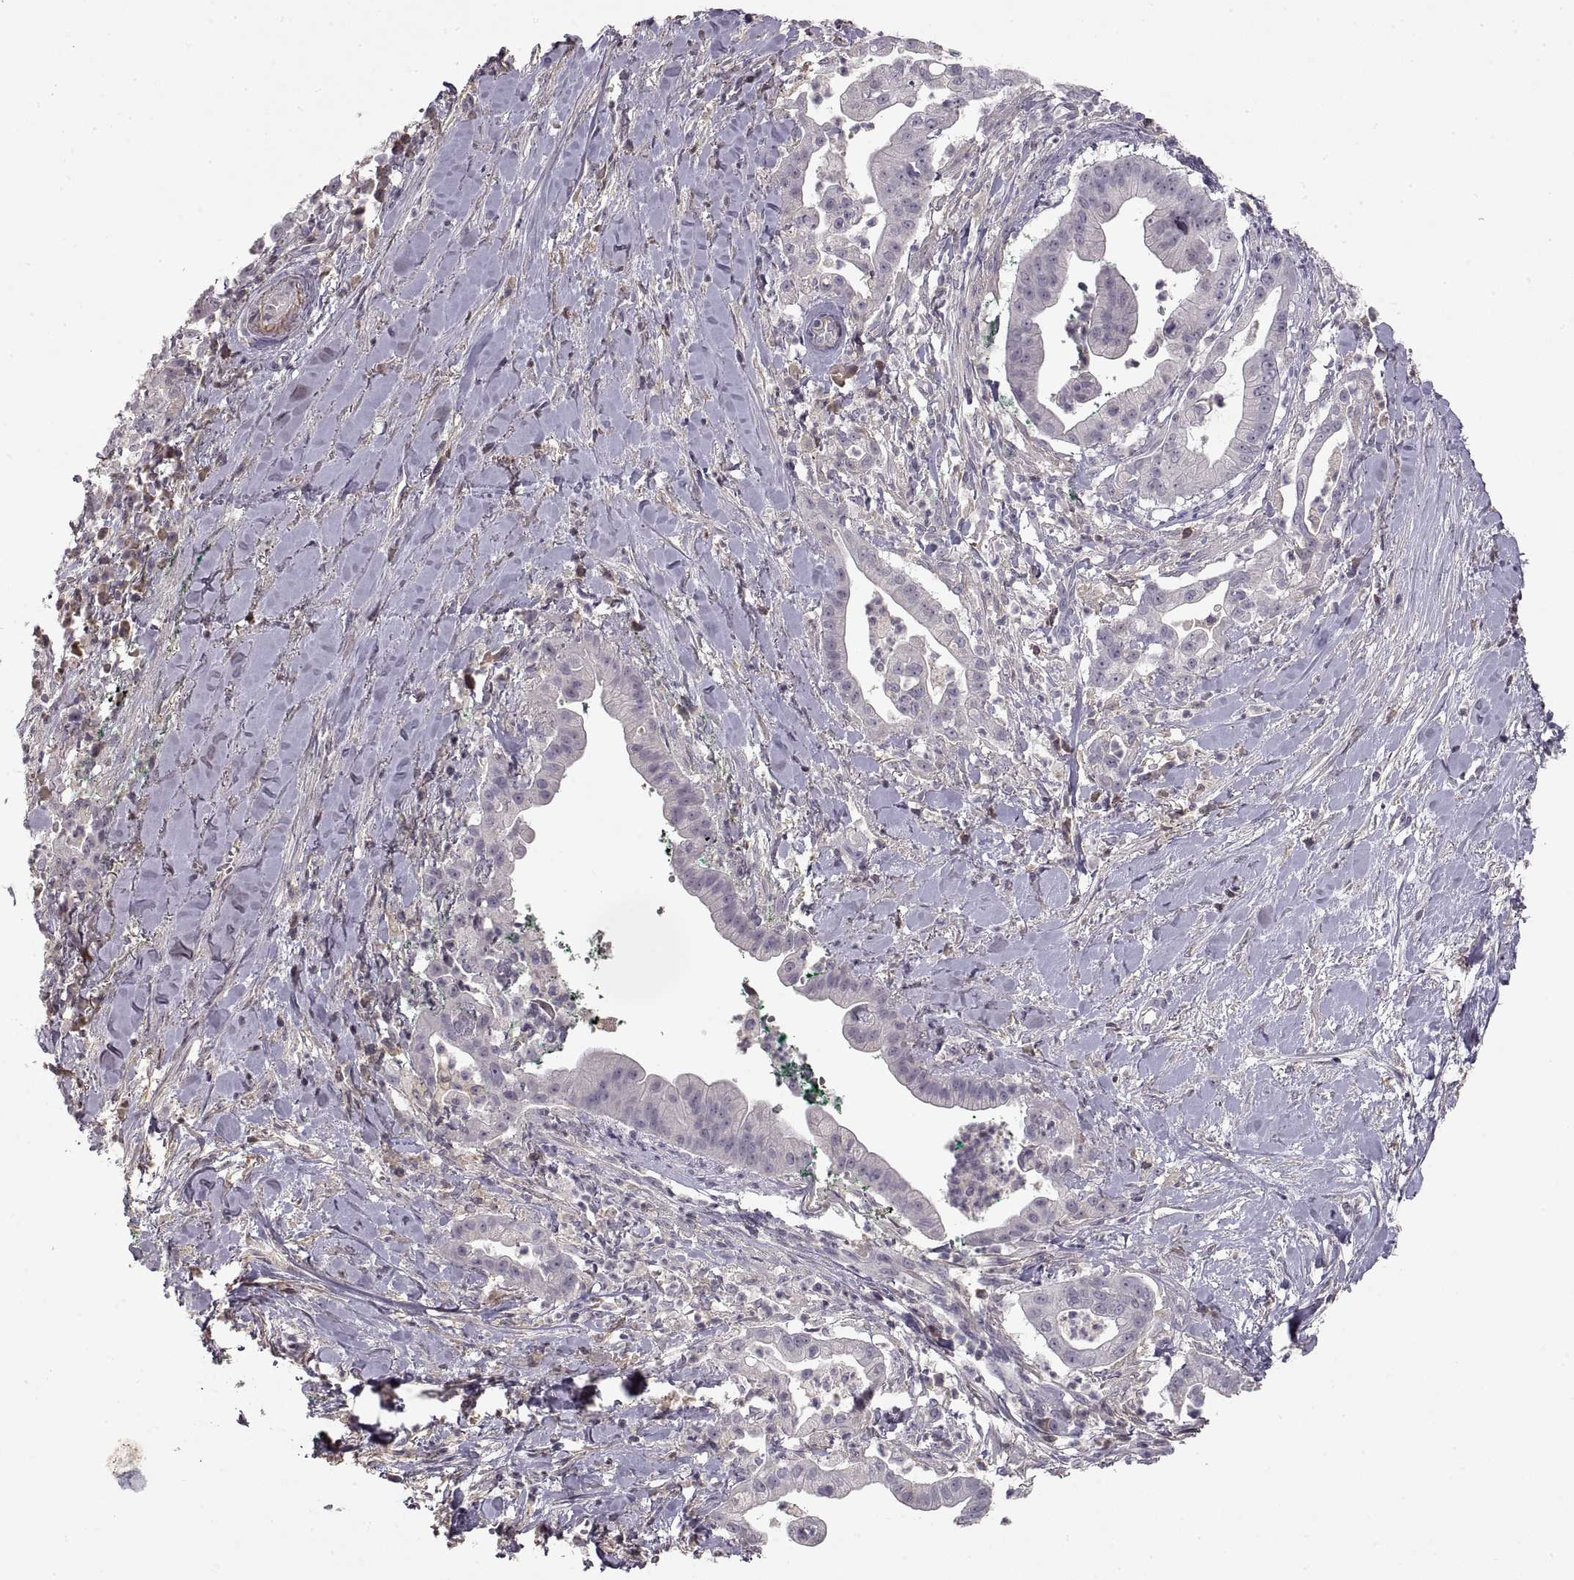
{"staining": {"intensity": "negative", "quantity": "none", "location": "none"}, "tissue": "pancreatic cancer", "cell_type": "Tumor cells", "image_type": "cancer", "snomed": [{"axis": "morphology", "description": "Normal tissue, NOS"}, {"axis": "morphology", "description": "Adenocarcinoma, NOS"}, {"axis": "topography", "description": "Lymph node"}, {"axis": "topography", "description": "Pancreas"}], "caption": "Tumor cells are negative for brown protein staining in pancreatic cancer.", "gene": "ADAM11", "patient": {"sex": "female", "age": 58}}